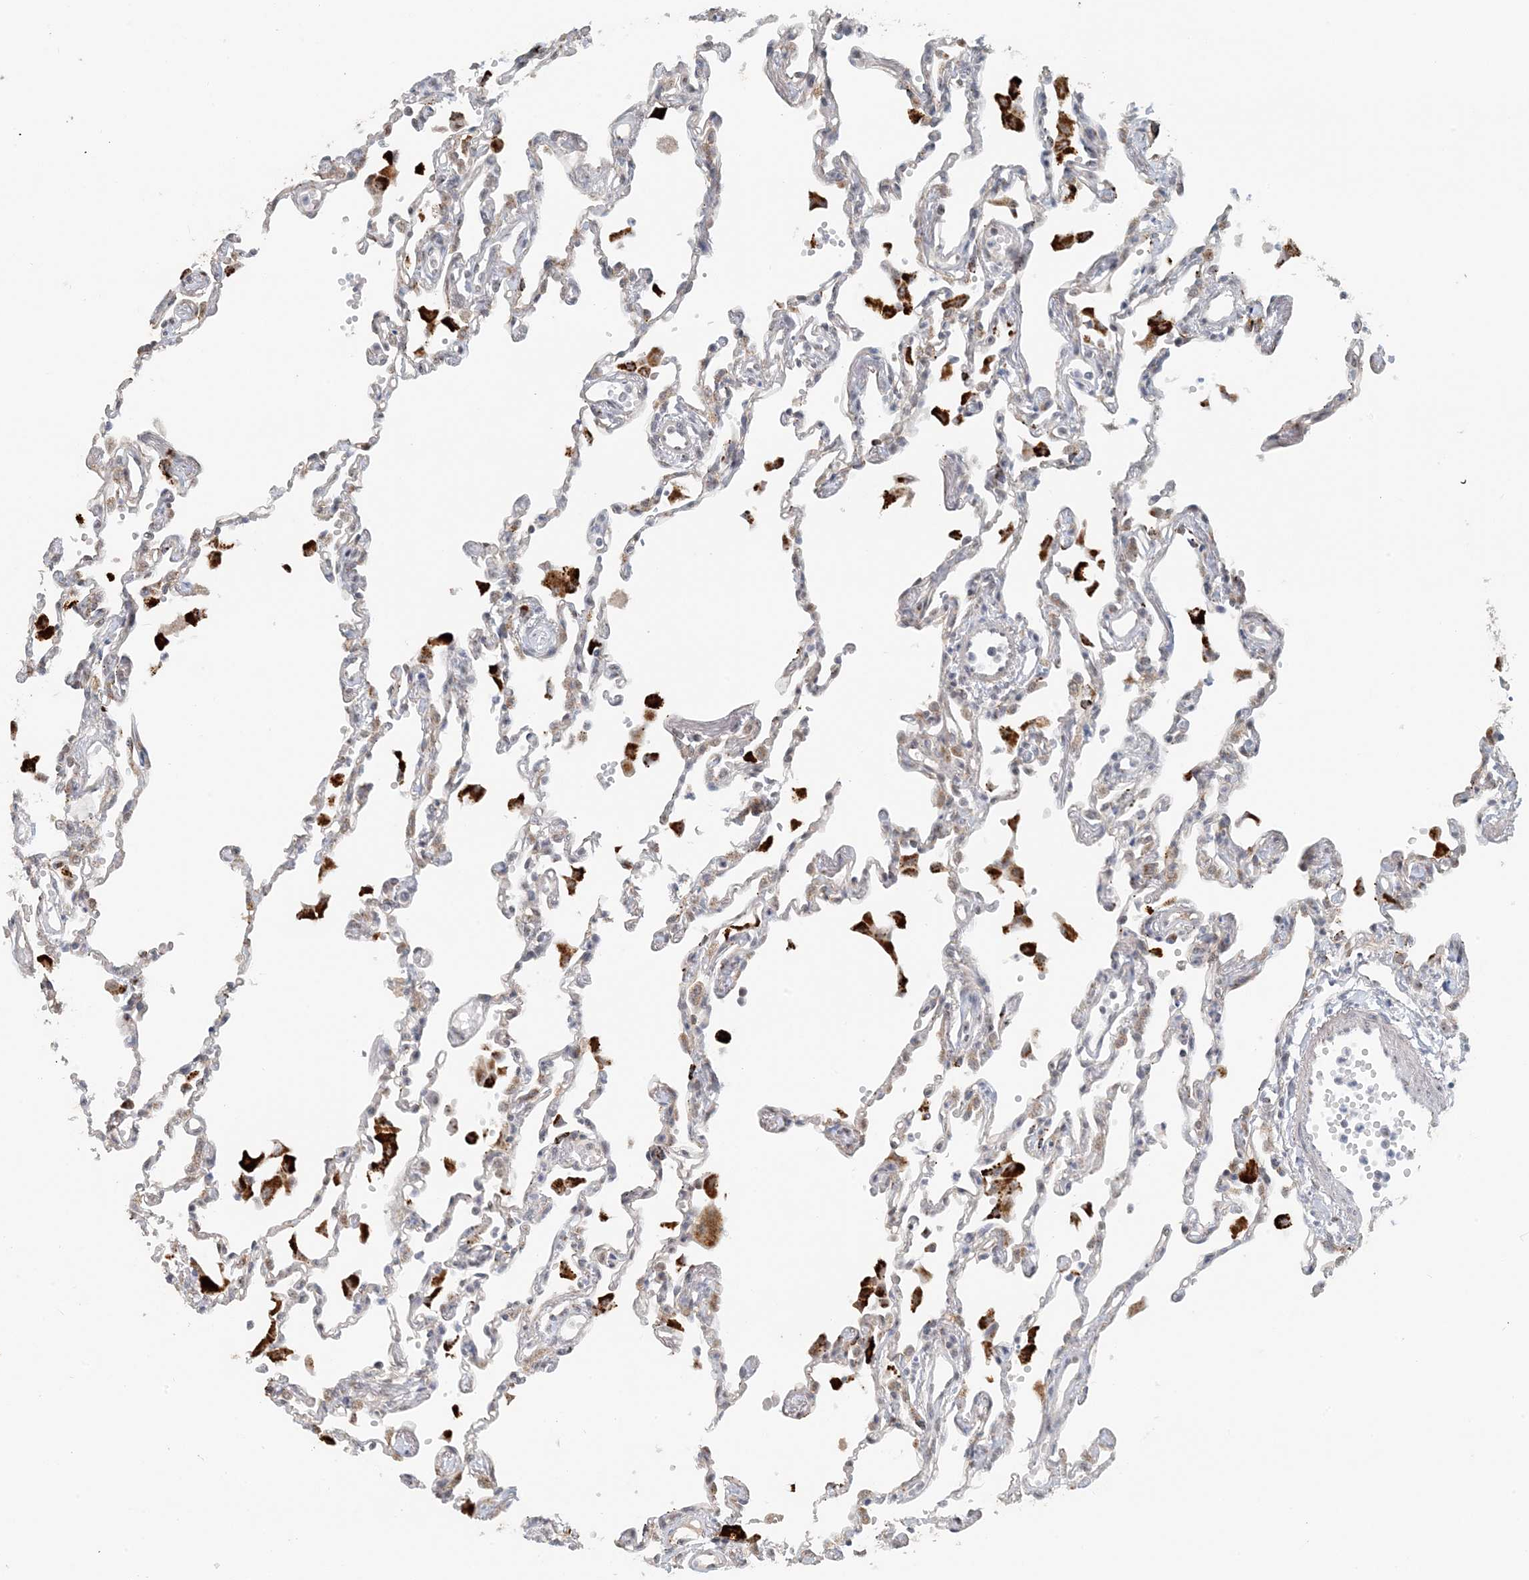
{"staining": {"intensity": "weak", "quantity": "<25%", "location": "cytoplasmic/membranous"}, "tissue": "lung", "cell_type": "Alveolar cells", "image_type": "normal", "snomed": [{"axis": "morphology", "description": "Normal tissue, NOS"}, {"axis": "topography", "description": "Bronchus"}, {"axis": "topography", "description": "Lung"}], "caption": "Unremarkable lung was stained to show a protein in brown. There is no significant staining in alveolar cells. Brightfield microscopy of immunohistochemistry stained with DAB (brown) and hematoxylin (blue), captured at high magnification.", "gene": "ZCCHC4", "patient": {"sex": "female", "age": 49}}